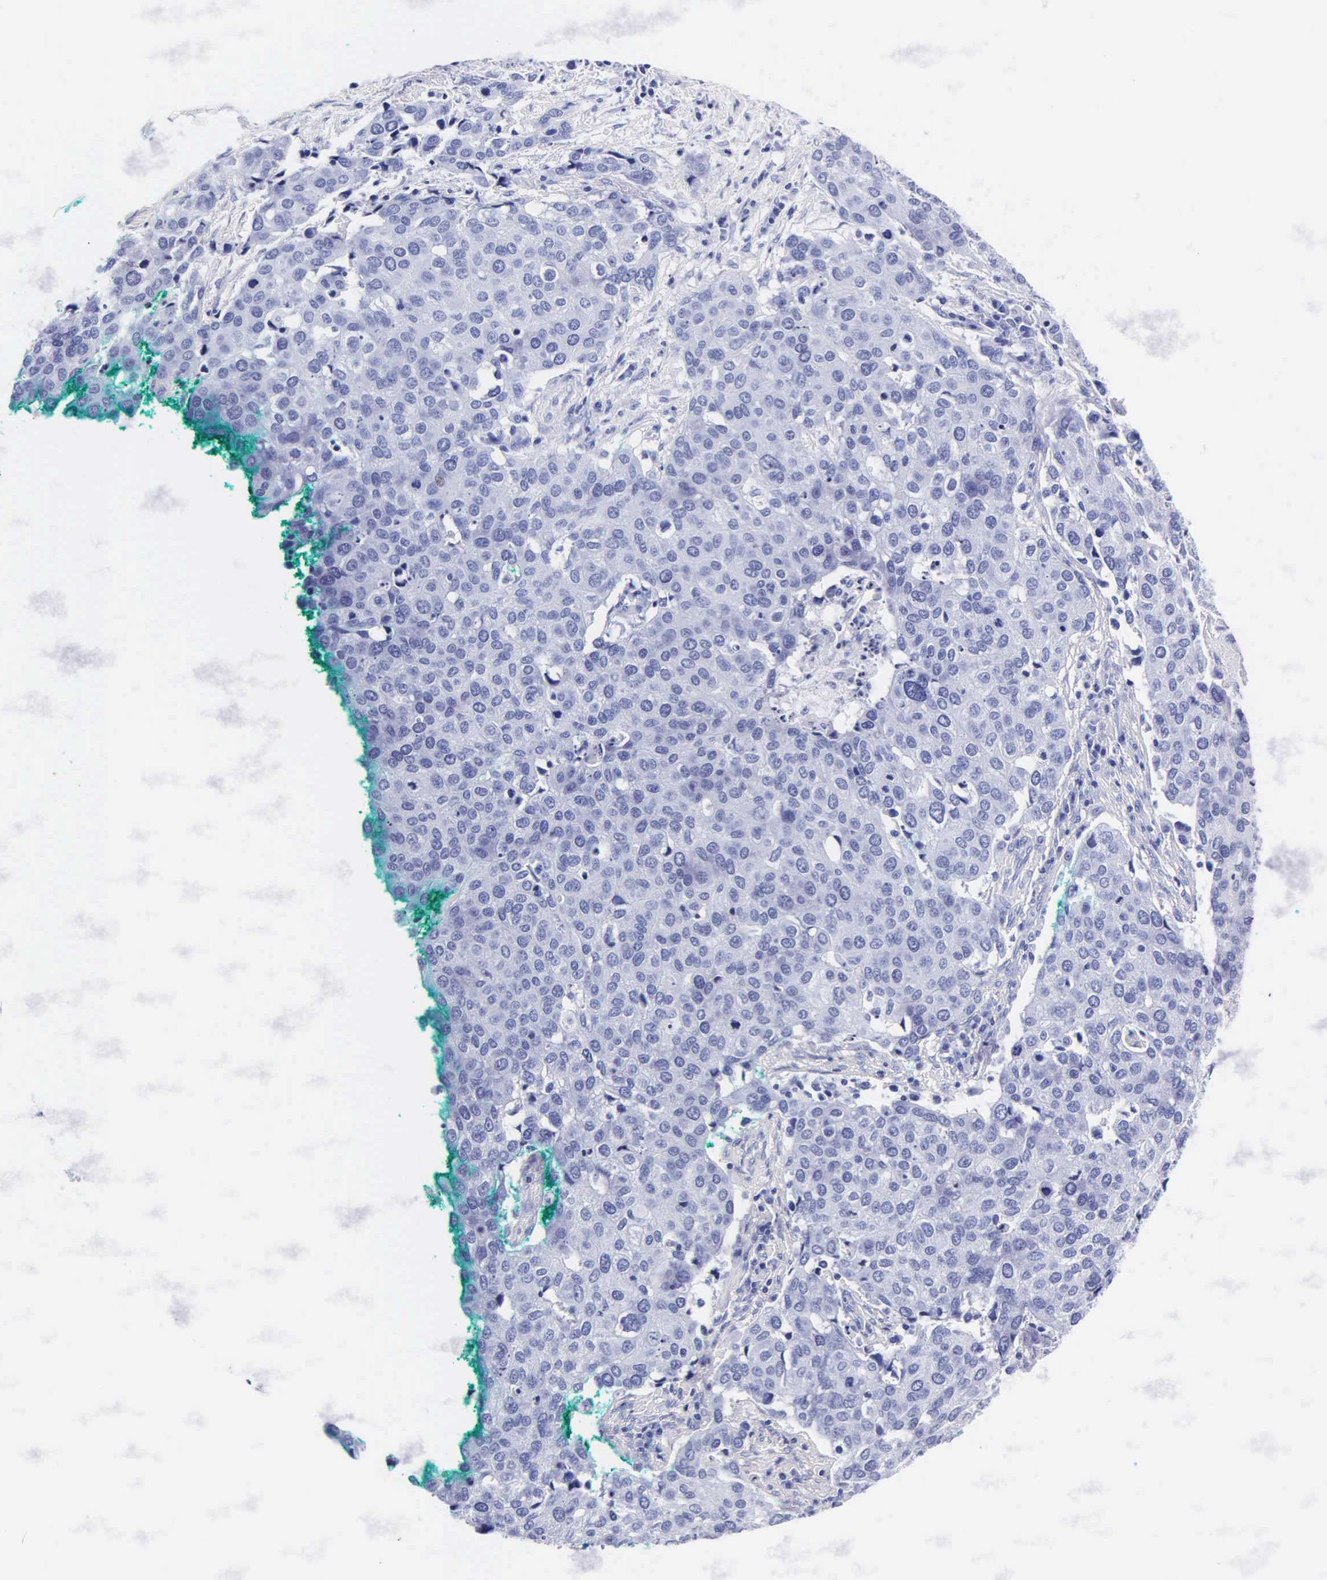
{"staining": {"intensity": "negative", "quantity": "none", "location": "none"}, "tissue": "cervical cancer", "cell_type": "Tumor cells", "image_type": "cancer", "snomed": [{"axis": "morphology", "description": "Squamous cell carcinoma, NOS"}, {"axis": "topography", "description": "Cervix"}], "caption": "Immunohistochemistry photomicrograph of cervical cancer stained for a protein (brown), which displays no expression in tumor cells.", "gene": "MB", "patient": {"sex": "female", "age": 54}}